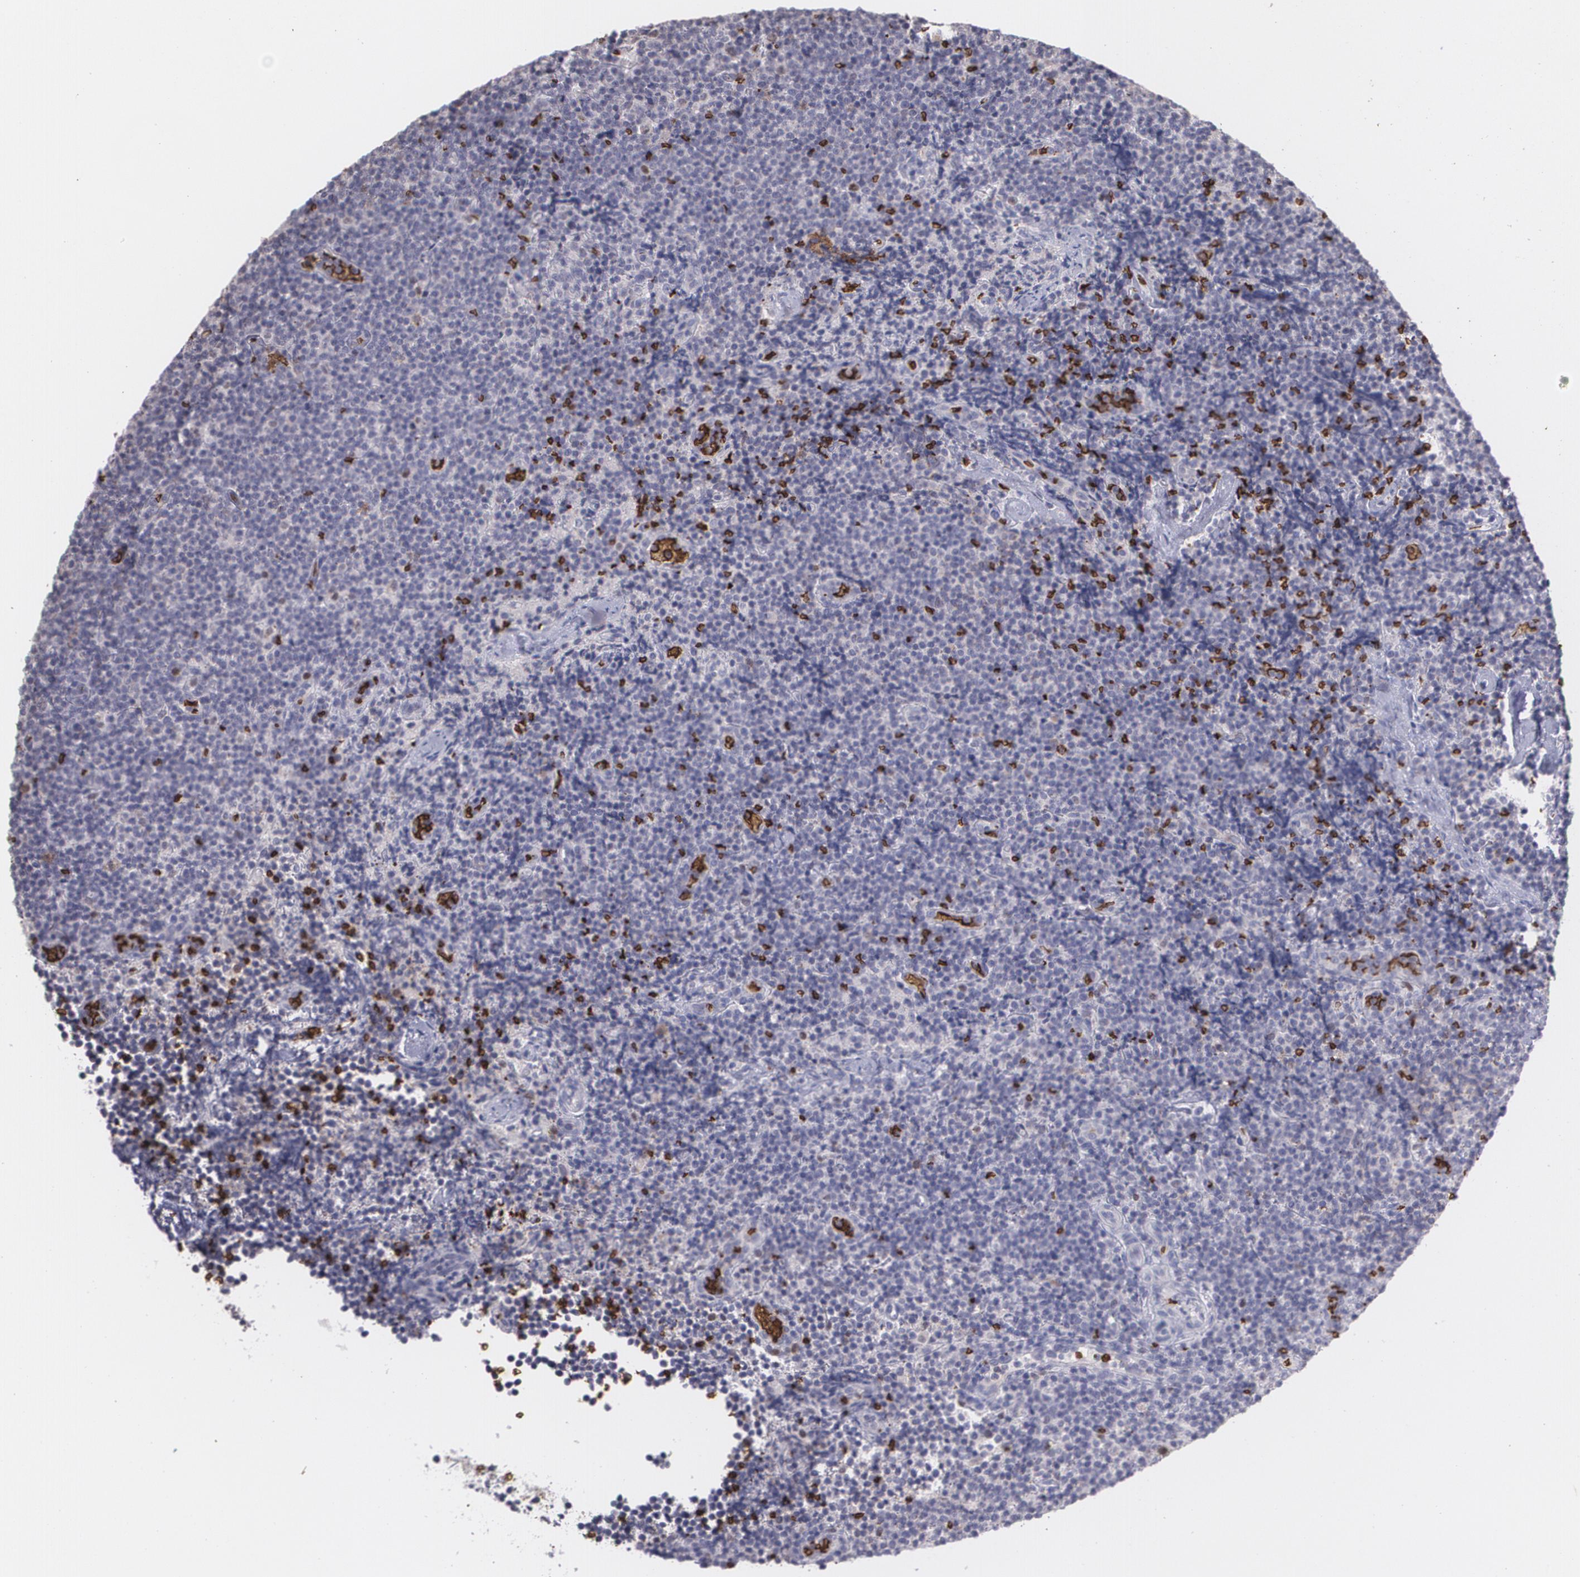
{"staining": {"intensity": "weak", "quantity": "<25%", "location": "cytoplasmic/membranous"}, "tissue": "lymphoma", "cell_type": "Tumor cells", "image_type": "cancer", "snomed": [{"axis": "morphology", "description": "Malignant lymphoma, non-Hodgkin's type, High grade"}, {"axis": "topography", "description": "Lymph node"}], "caption": "The IHC image has no significant positivity in tumor cells of high-grade malignant lymphoma, non-Hodgkin's type tissue.", "gene": "SLC2A1", "patient": {"sex": "female", "age": 58}}